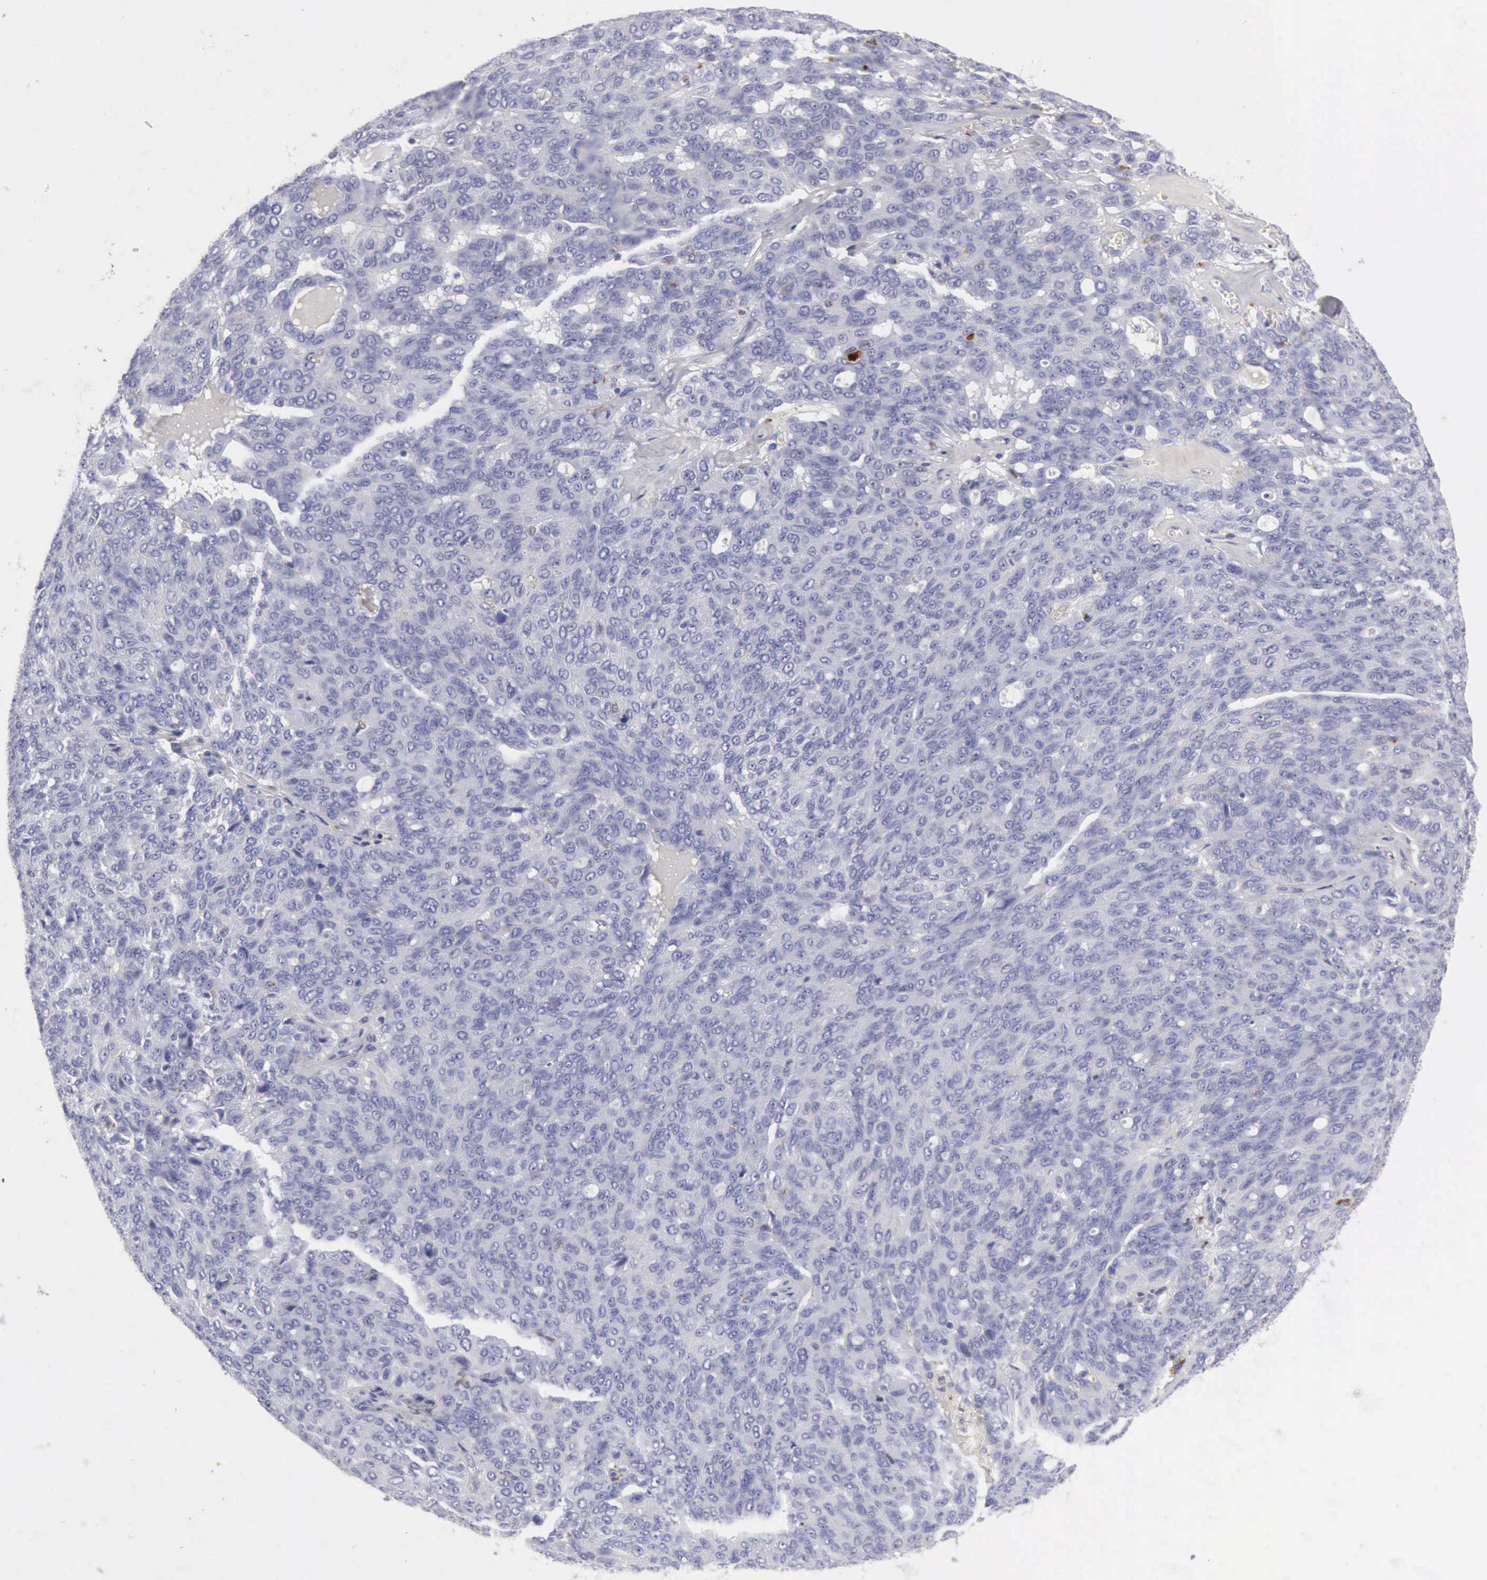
{"staining": {"intensity": "negative", "quantity": "none", "location": "none"}, "tissue": "ovarian cancer", "cell_type": "Tumor cells", "image_type": "cancer", "snomed": [{"axis": "morphology", "description": "Carcinoma, endometroid"}, {"axis": "topography", "description": "Ovary"}], "caption": "A histopathology image of human ovarian cancer (endometroid carcinoma) is negative for staining in tumor cells.", "gene": "CTSS", "patient": {"sex": "female", "age": 60}}